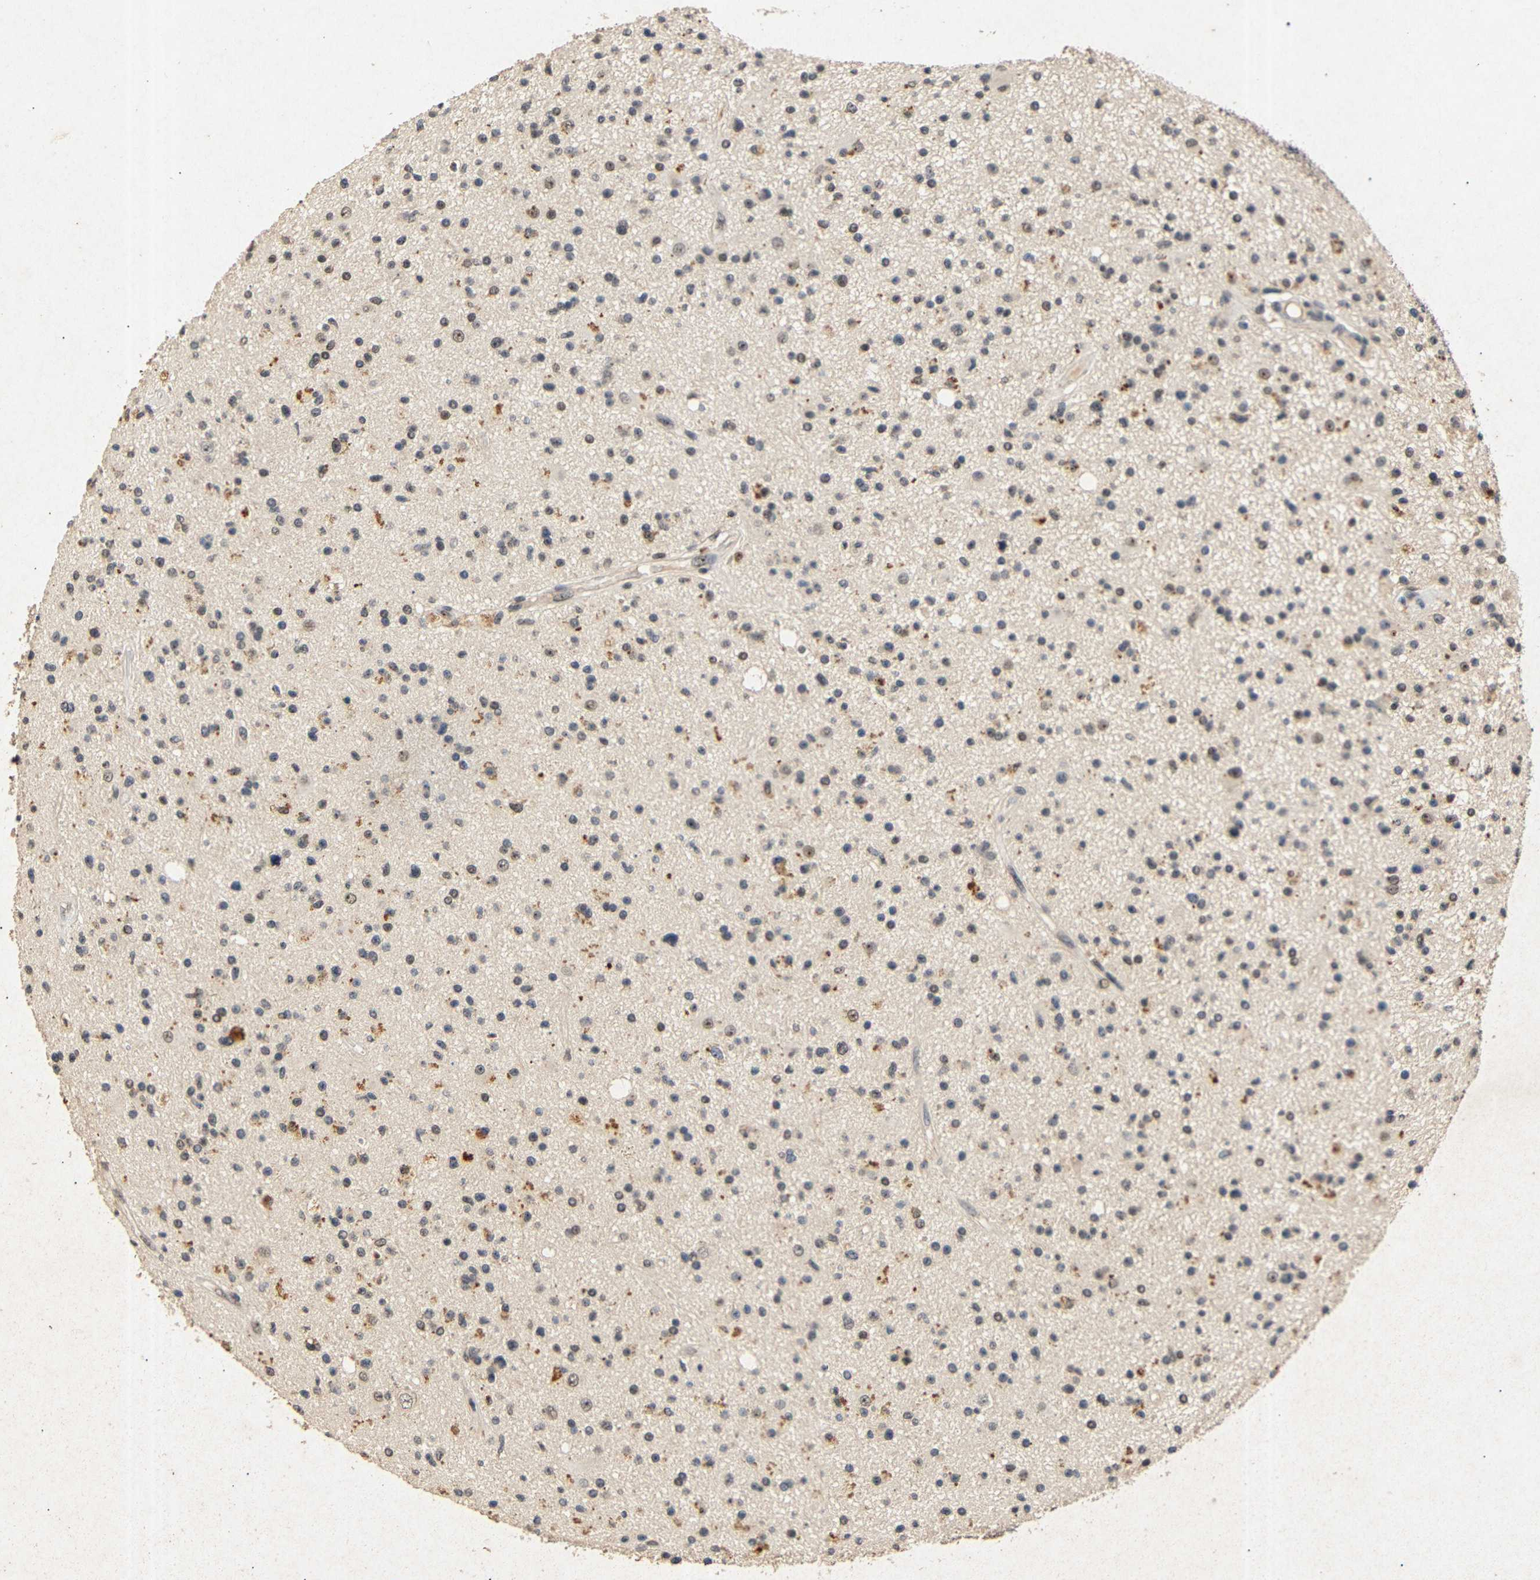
{"staining": {"intensity": "moderate", "quantity": "25%-75%", "location": "nuclear"}, "tissue": "glioma", "cell_type": "Tumor cells", "image_type": "cancer", "snomed": [{"axis": "morphology", "description": "Glioma, malignant, High grade"}, {"axis": "topography", "description": "Brain"}], "caption": "DAB (3,3'-diaminobenzidine) immunohistochemical staining of malignant high-grade glioma reveals moderate nuclear protein positivity in about 25%-75% of tumor cells.", "gene": "PARN", "patient": {"sex": "male", "age": 33}}